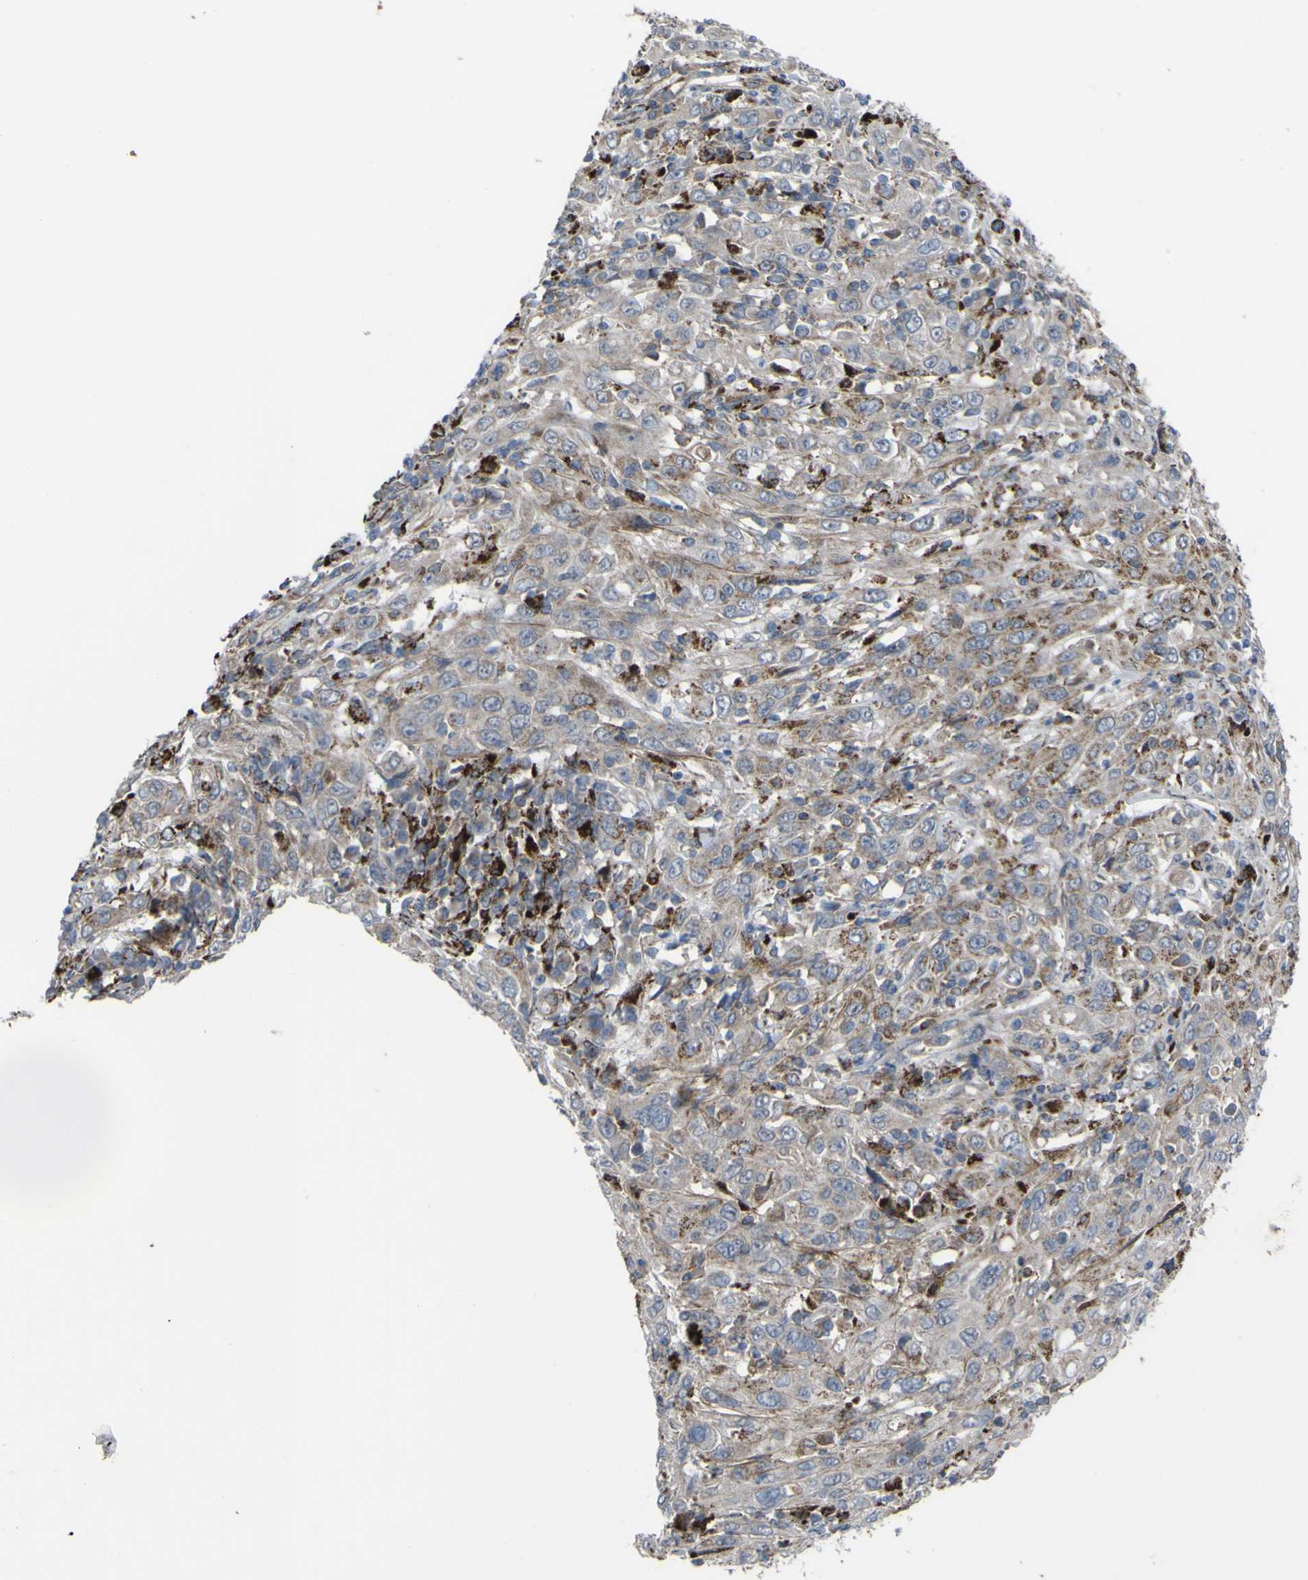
{"staining": {"intensity": "moderate", "quantity": "<25%", "location": "cytoplasmic/membranous"}, "tissue": "cervical cancer", "cell_type": "Tumor cells", "image_type": "cancer", "snomed": [{"axis": "morphology", "description": "Squamous cell carcinoma, NOS"}, {"axis": "topography", "description": "Cervix"}], "caption": "Immunohistochemistry (IHC) photomicrograph of neoplastic tissue: human squamous cell carcinoma (cervical) stained using immunohistochemistry demonstrates low levels of moderate protein expression localized specifically in the cytoplasmic/membranous of tumor cells, appearing as a cytoplasmic/membranous brown color.", "gene": "GPLD1", "patient": {"sex": "female", "age": 46}}